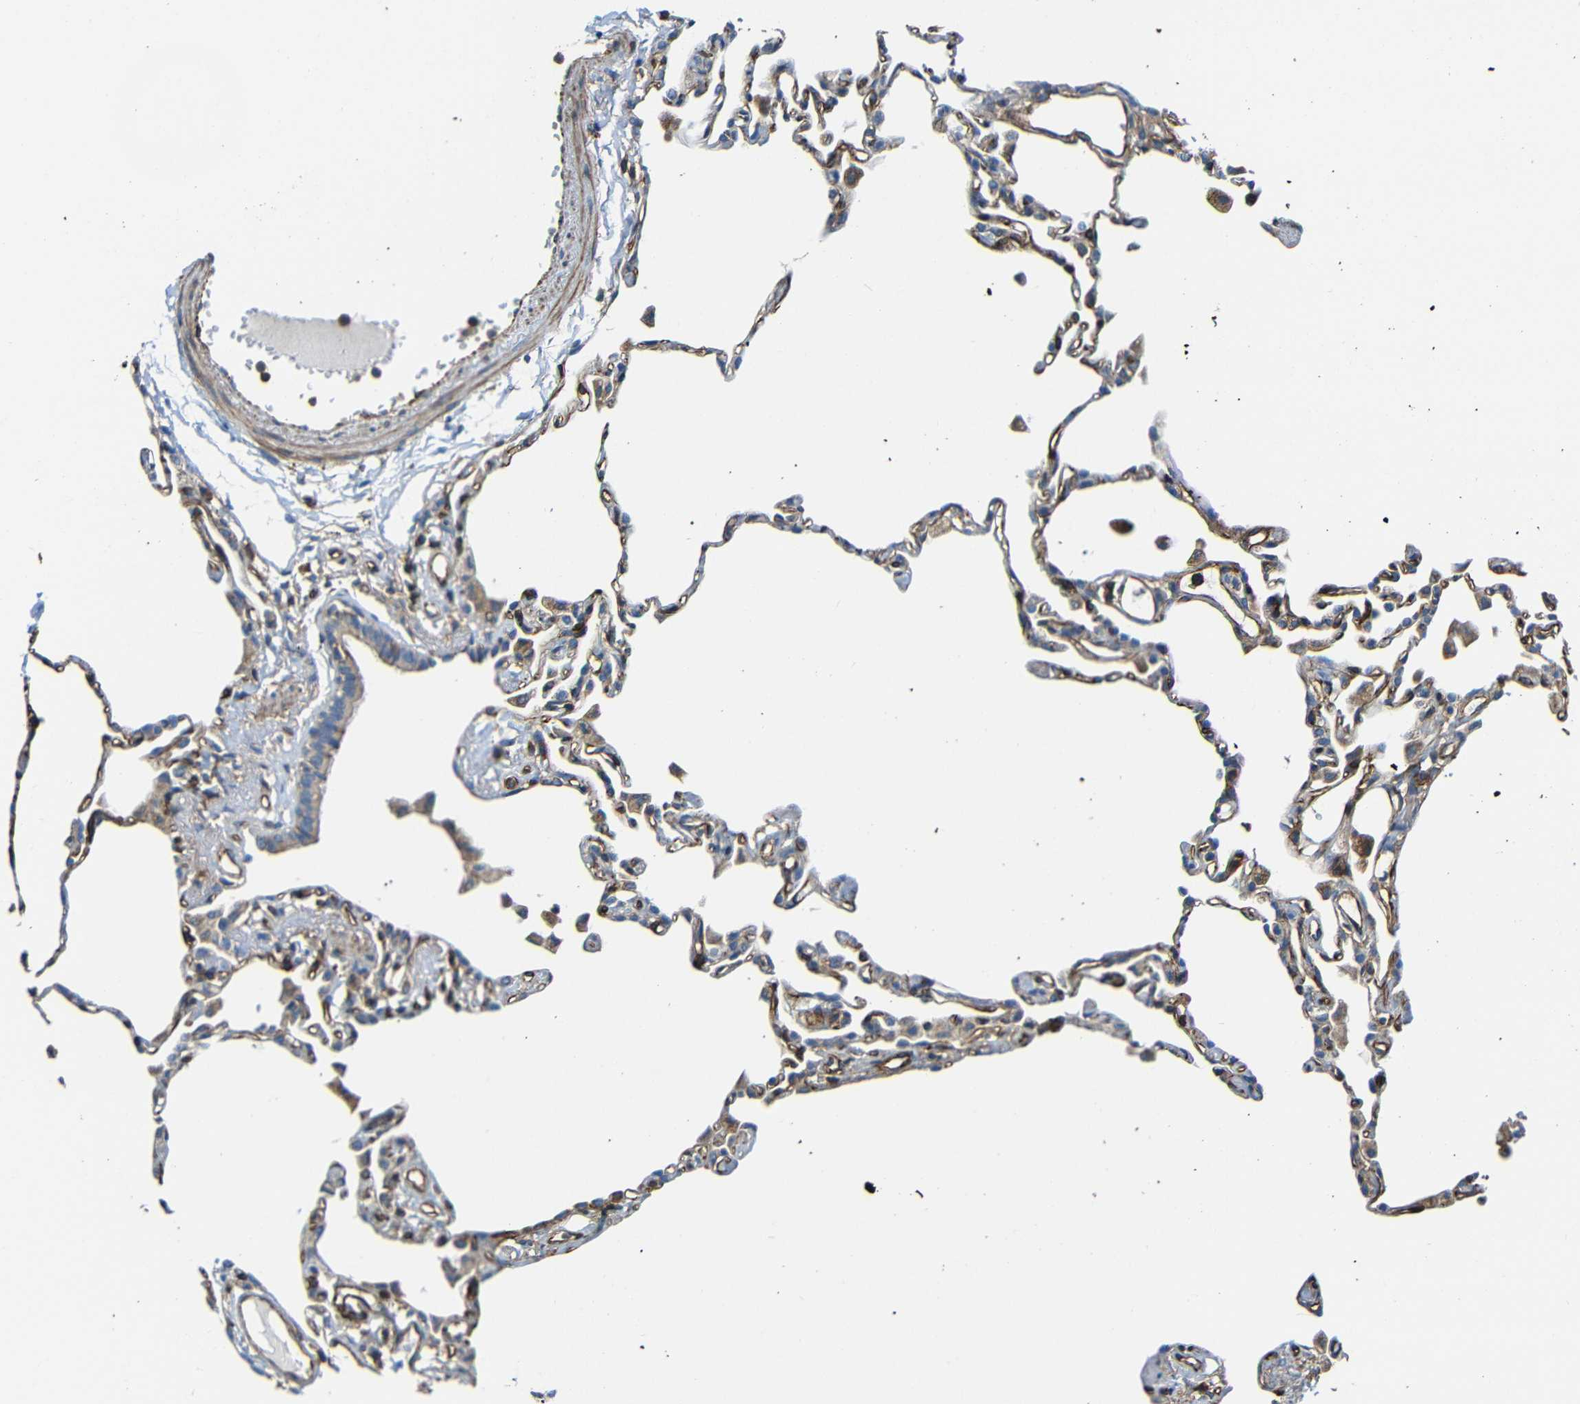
{"staining": {"intensity": "moderate", "quantity": "25%-75%", "location": "cytoplasmic/membranous"}, "tissue": "lung", "cell_type": "Alveolar cells", "image_type": "normal", "snomed": [{"axis": "morphology", "description": "Normal tissue, NOS"}, {"axis": "topography", "description": "Lung"}], "caption": "Approximately 25%-75% of alveolar cells in benign human lung show moderate cytoplasmic/membranous protein expression as visualized by brown immunohistochemical staining.", "gene": "IGSF10", "patient": {"sex": "female", "age": 49}}